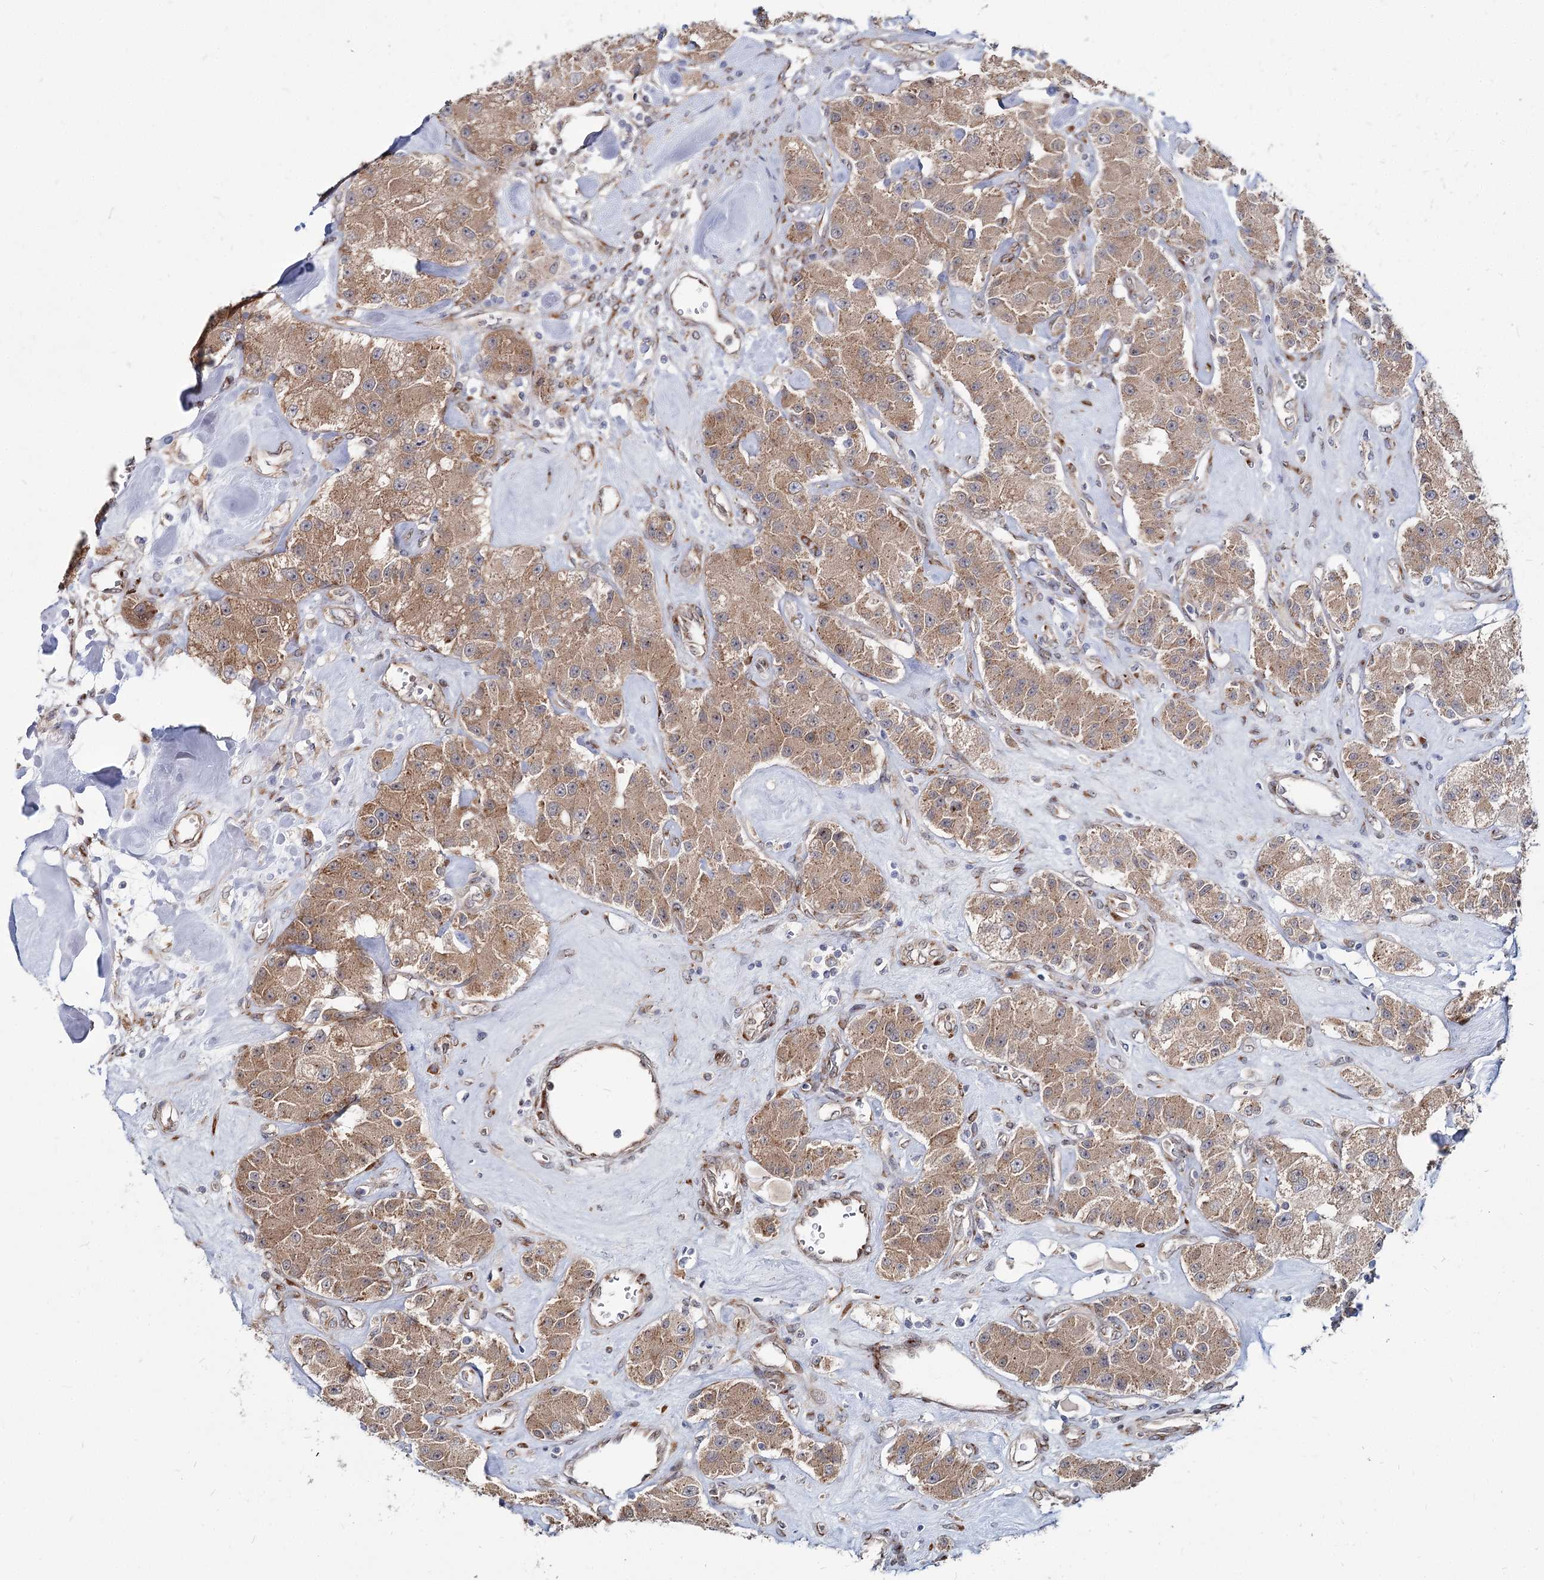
{"staining": {"intensity": "moderate", "quantity": ">75%", "location": "cytoplasmic/membranous"}, "tissue": "carcinoid", "cell_type": "Tumor cells", "image_type": "cancer", "snomed": [{"axis": "morphology", "description": "Carcinoid, malignant, NOS"}, {"axis": "topography", "description": "Pancreas"}], "caption": "Malignant carcinoid stained with immunohistochemistry (IHC) exhibits moderate cytoplasmic/membranous positivity in about >75% of tumor cells.", "gene": "SPART", "patient": {"sex": "male", "age": 41}}